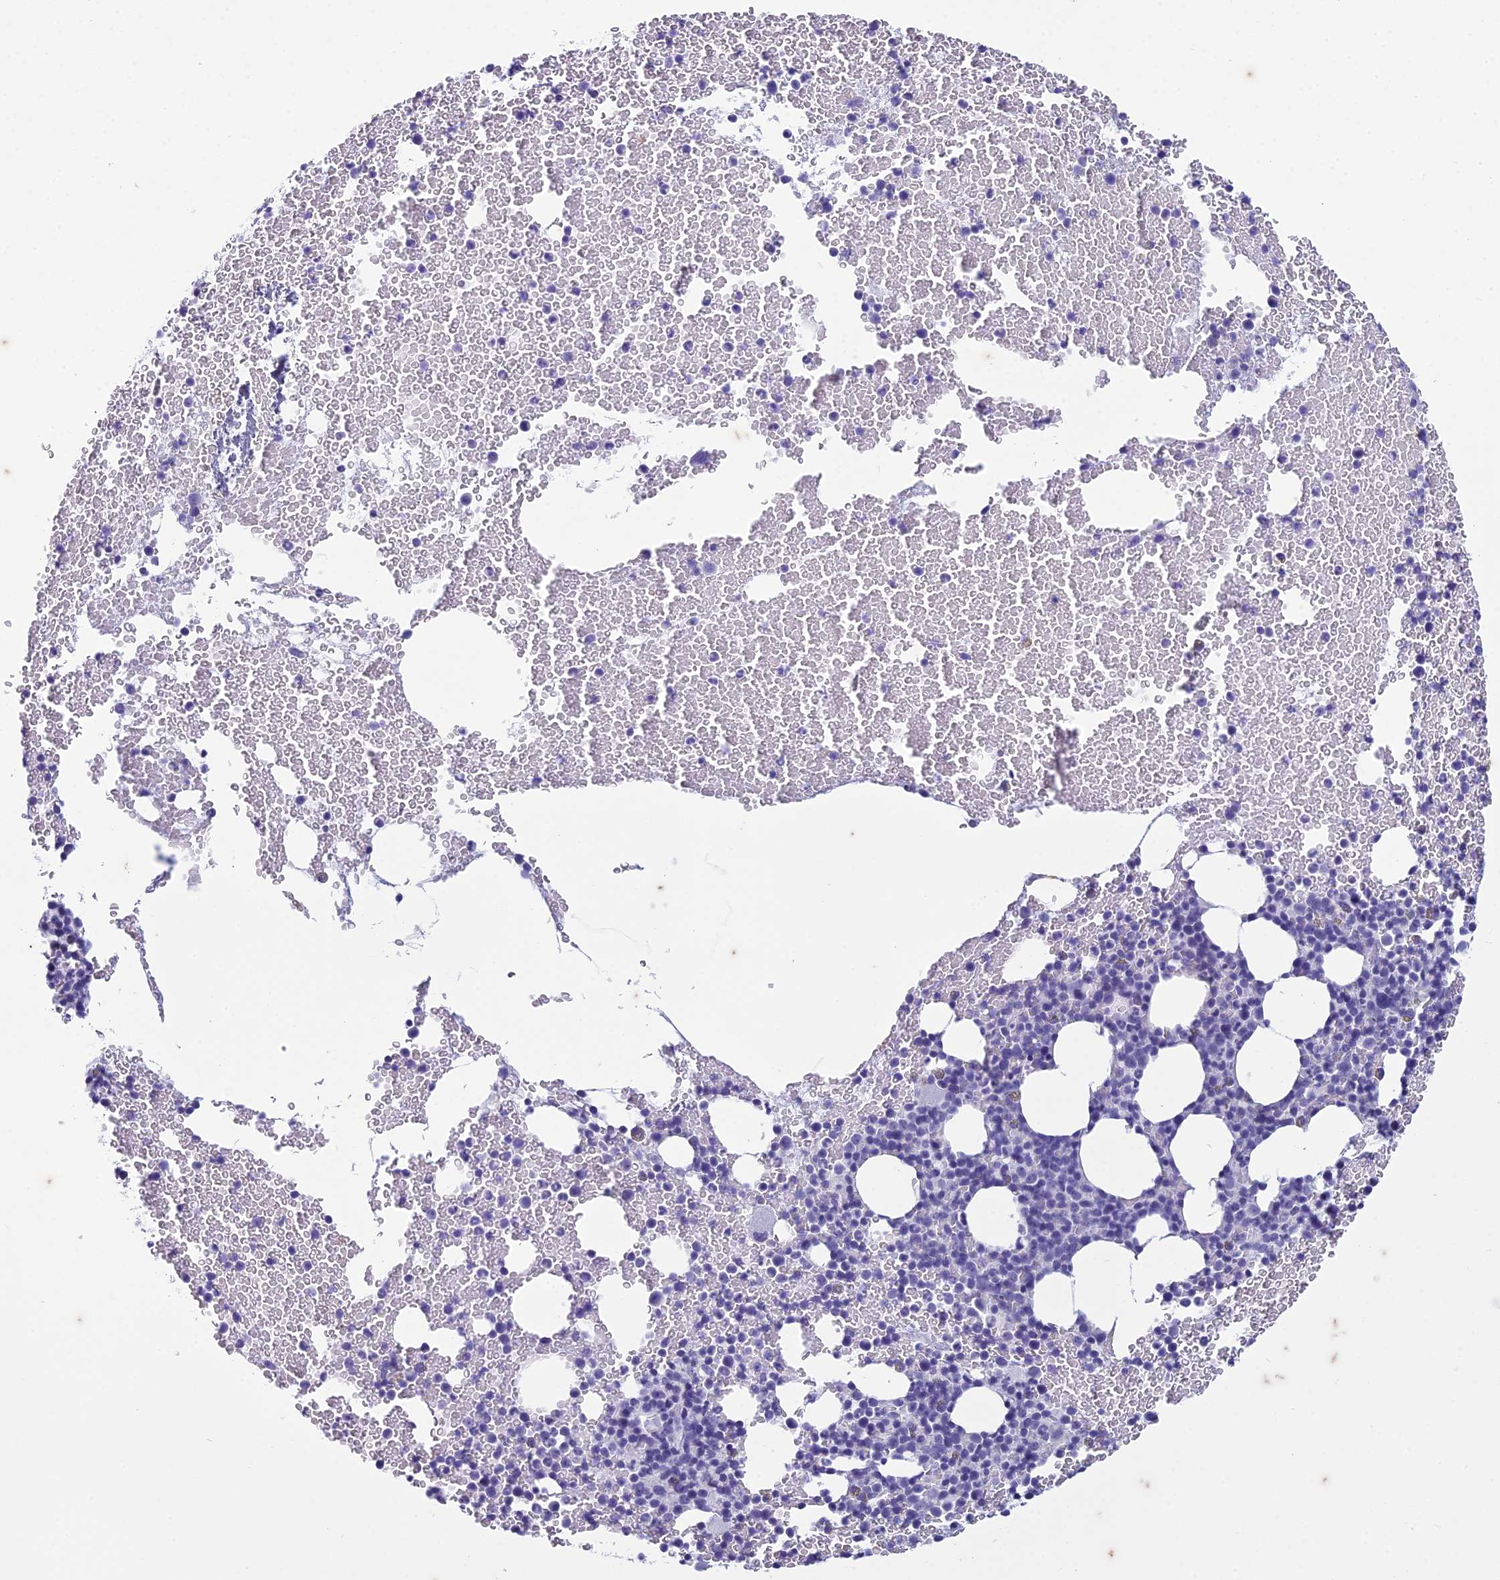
{"staining": {"intensity": "negative", "quantity": "none", "location": "none"}, "tissue": "bone marrow", "cell_type": "Hematopoietic cells", "image_type": "normal", "snomed": [{"axis": "morphology", "description": "Normal tissue, NOS"}, {"axis": "topography", "description": "Bone marrow"}], "caption": "Image shows no significant protein expression in hematopoietic cells of normal bone marrow. The staining is performed using DAB brown chromogen with nuclei counter-stained in using hematoxylin.", "gene": "HMGB4", "patient": {"sex": "male", "age": 57}}